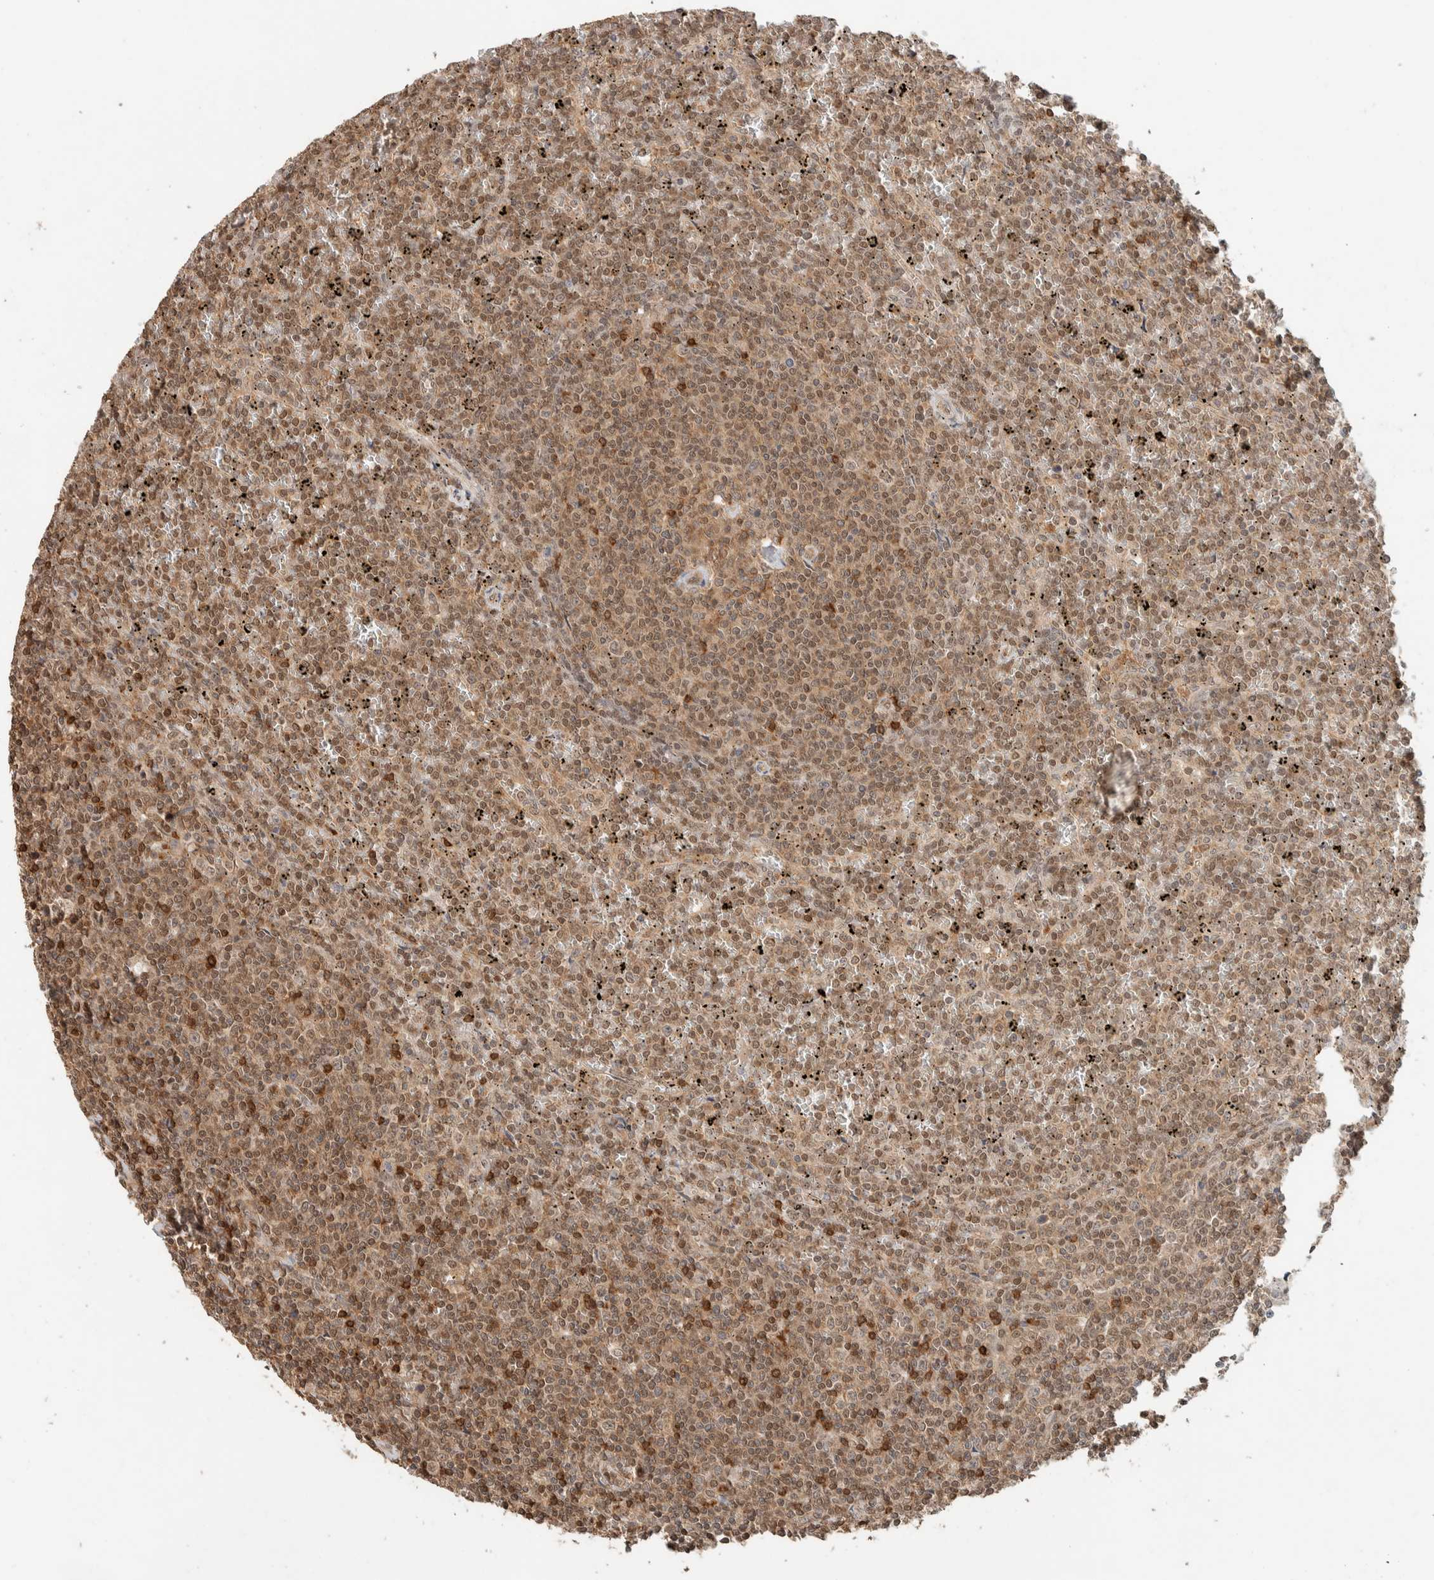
{"staining": {"intensity": "moderate", "quantity": ">75%", "location": "cytoplasmic/membranous,nuclear"}, "tissue": "lymphoma", "cell_type": "Tumor cells", "image_type": "cancer", "snomed": [{"axis": "morphology", "description": "Malignant lymphoma, non-Hodgkin's type, Low grade"}, {"axis": "topography", "description": "Spleen"}], "caption": "Immunohistochemistry micrograph of neoplastic tissue: human malignant lymphoma, non-Hodgkin's type (low-grade) stained using IHC shows medium levels of moderate protein expression localized specifically in the cytoplasmic/membranous and nuclear of tumor cells, appearing as a cytoplasmic/membranous and nuclear brown color.", "gene": "ZNF567", "patient": {"sex": "female", "age": 19}}